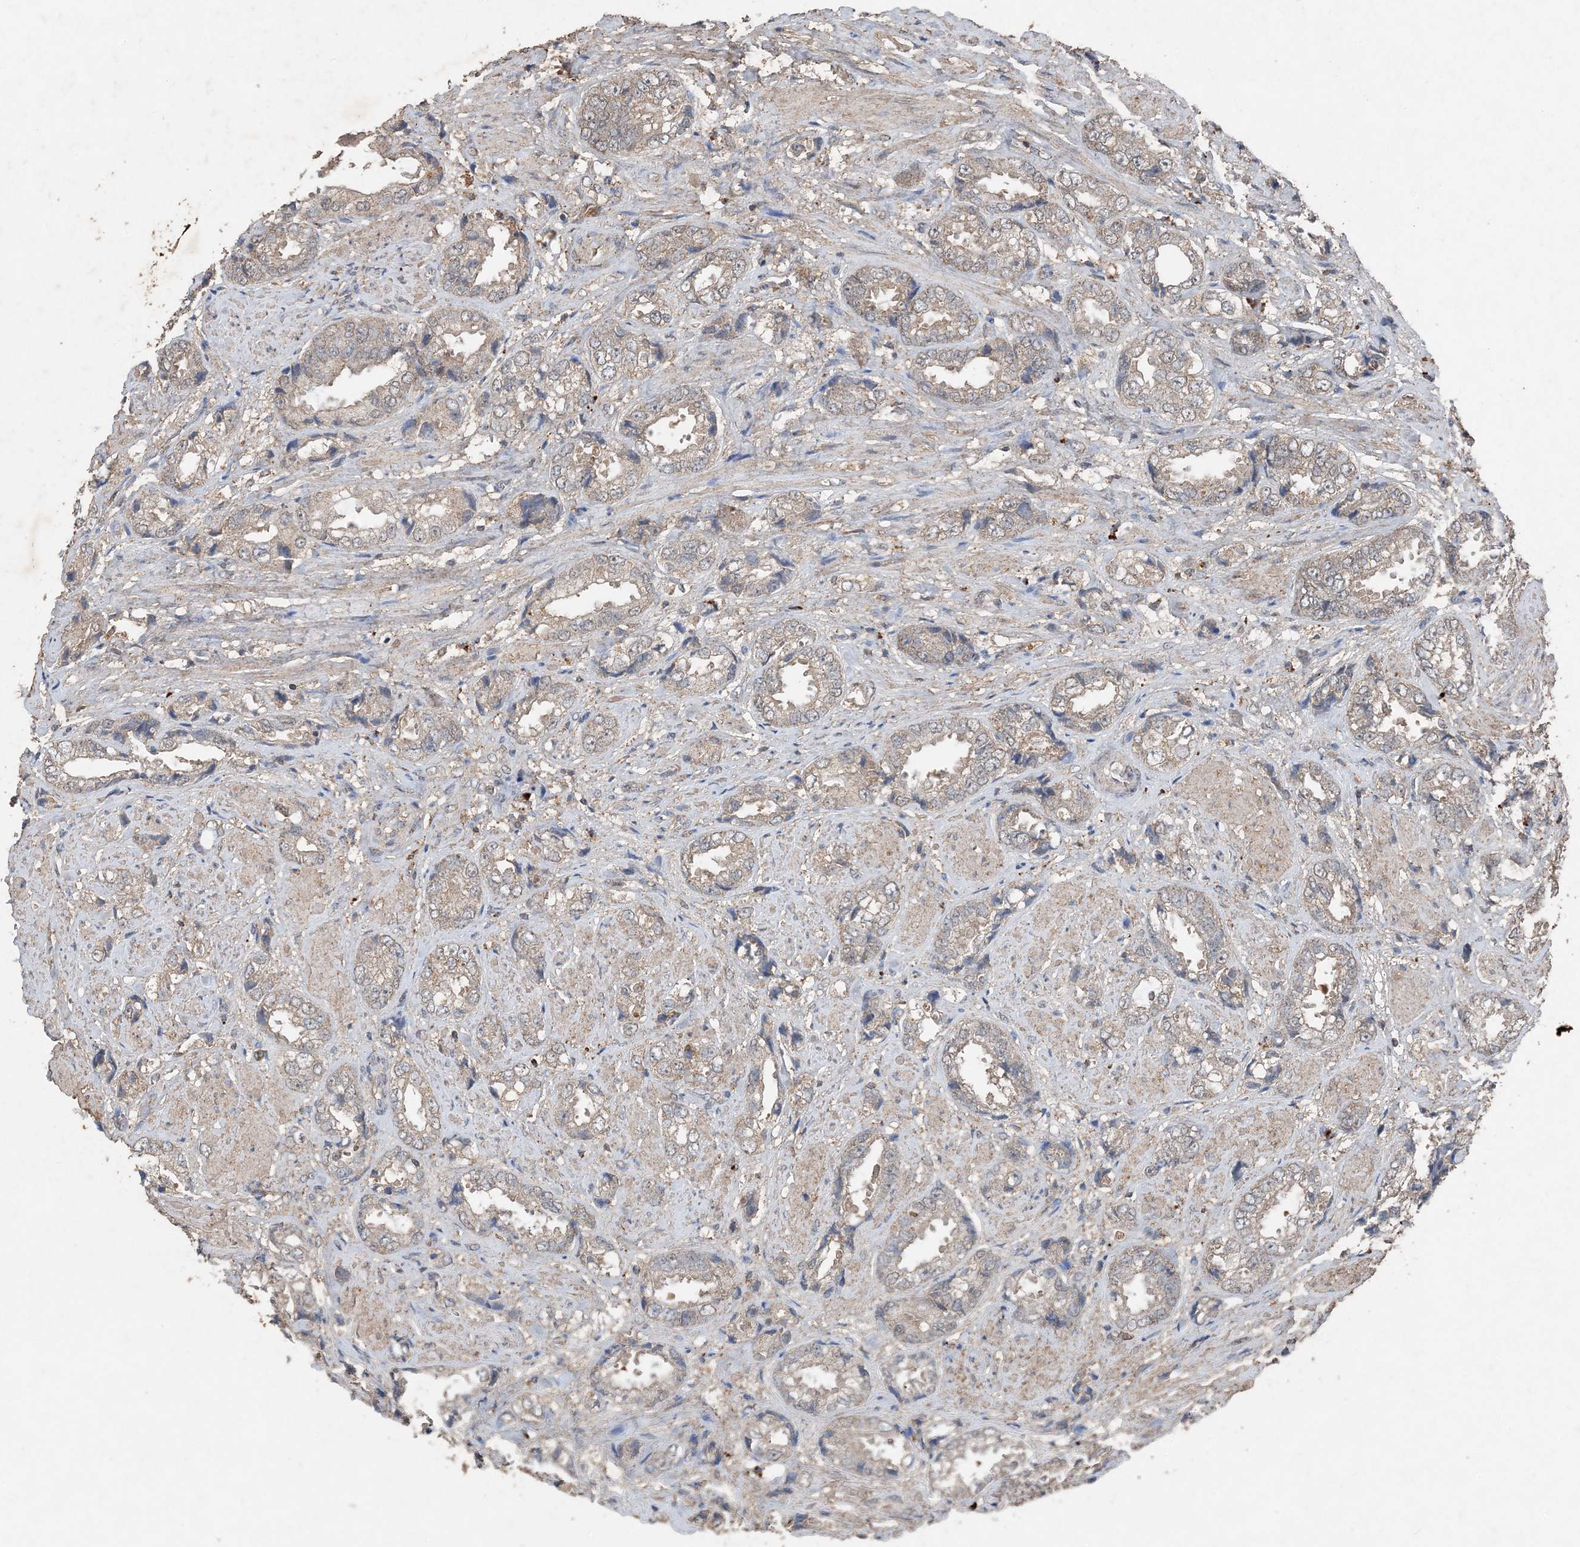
{"staining": {"intensity": "weak", "quantity": ">75%", "location": "cytoplasmic/membranous"}, "tissue": "prostate cancer", "cell_type": "Tumor cells", "image_type": "cancer", "snomed": [{"axis": "morphology", "description": "Adenocarcinoma, High grade"}, {"axis": "topography", "description": "Prostate"}], "caption": "Immunohistochemical staining of prostate cancer reveals weak cytoplasmic/membranous protein staining in about >75% of tumor cells. (DAB (3,3'-diaminobenzidine) IHC with brightfield microscopy, high magnification).", "gene": "FCN3", "patient": {"sex": "male", "age": 61}}